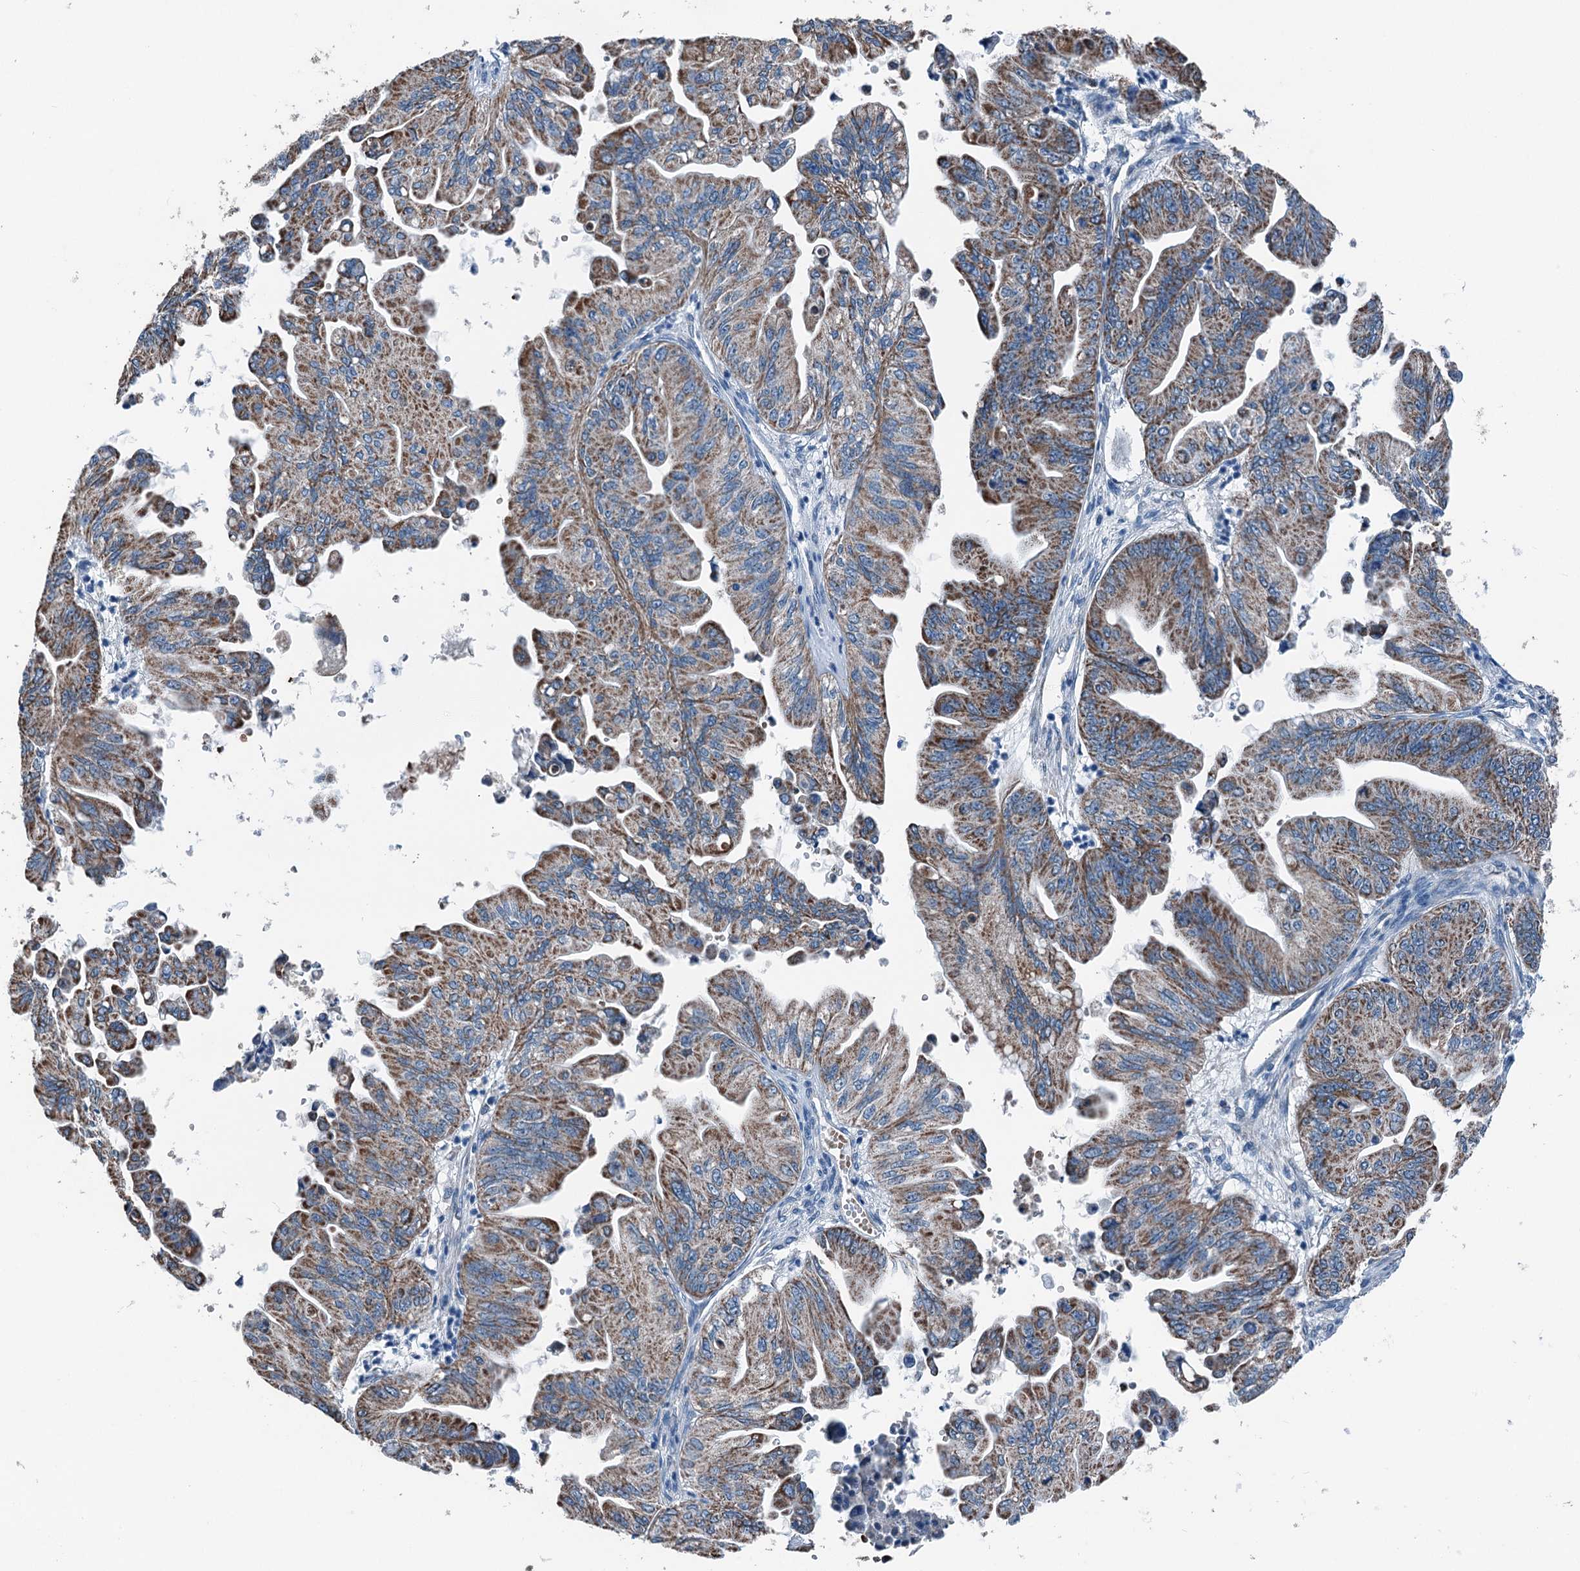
{"staining": {"intensity": "moderate", "quantity": ">75%", "location": "cytoplasmic/membranous"}, "tissue": "ovarian cancer", "cell_type": "Tumor cells", "image_type": "cancer", "snomed": [{"axis": "morphology", "description": "Cystadenocarcinoma, mucinous, NOS"}, {"axis": "topography", "description": "Ovary"}], "caption": "Immunohistochemical staining of human ovarian cancer (mucinous cystadenocarcinoma) shows medium levels of moderate cytoplasmic/membranous expression in about >75% of tumor cells. Nuclei are stained in blue.", "gene": "TRPT1", "patient": {"sex": "female", "age": 71}}